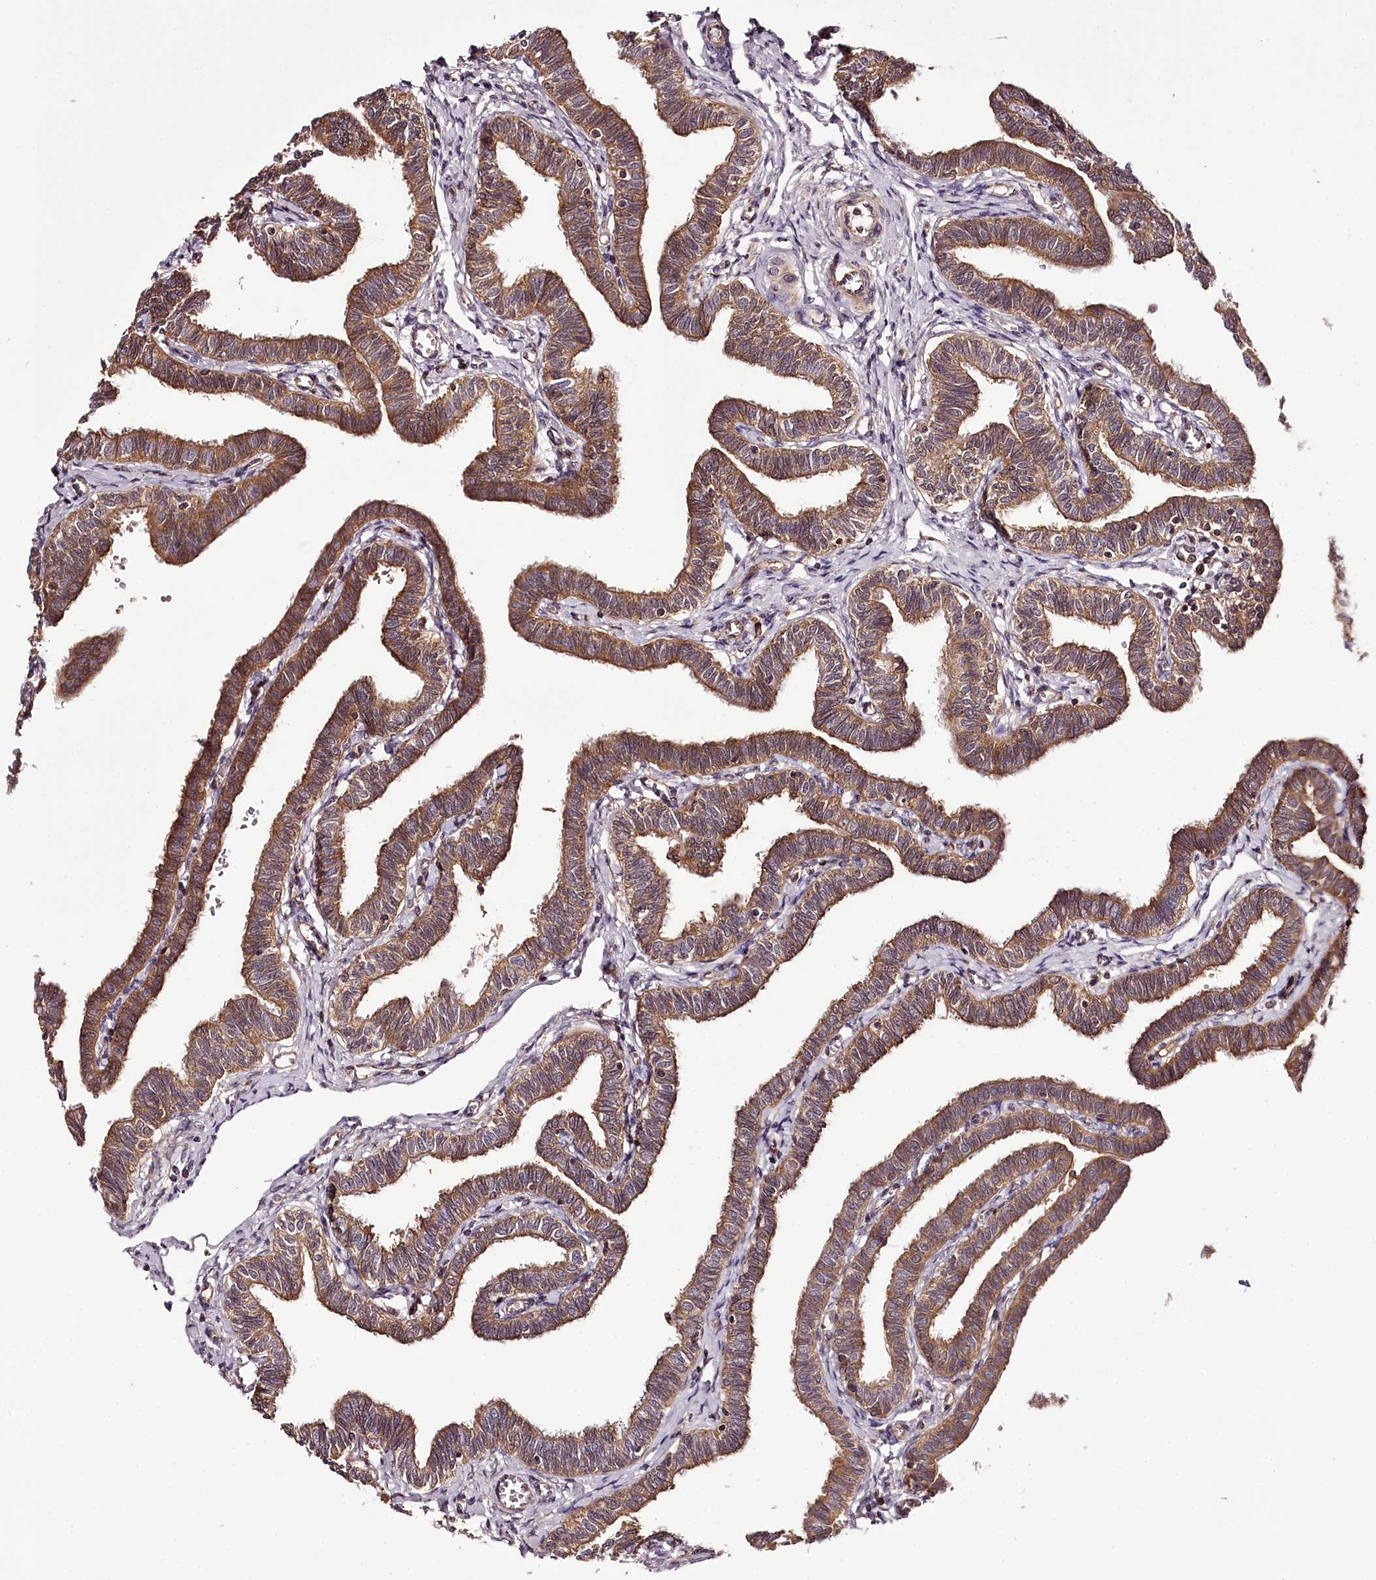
{"staining": {"intensity": "strong", "quantity": ">75%", "location": "cytoplasmic/membranous"}, "tissue": "fallopian tube", "cell_type": "Glandular cells", "image_type": "normal", "snomed": [{"axis": "morphology", "description": "Normal tissue, NOS"}, {"axis": "topography", "description": "Fallopian tube"}, {"axis": "topography", "description": "Ovary"}], "caption": "High-magnification brightfield microscopy of unremarkable fallopian tube stained with DAB (3,3'-diaminobenzidine) (brown) and counterstained with hematoxylin (blue). glandular cells exhibit strong cytoplasmic/membranous expression is seen in about>75% of cells. (DAB (3,3'-diaminobenzidine) = brown stain, brightfield microscopy at high magnification).", "gene": "TARS1", "patient": {"sex": "female", "age": 23}}